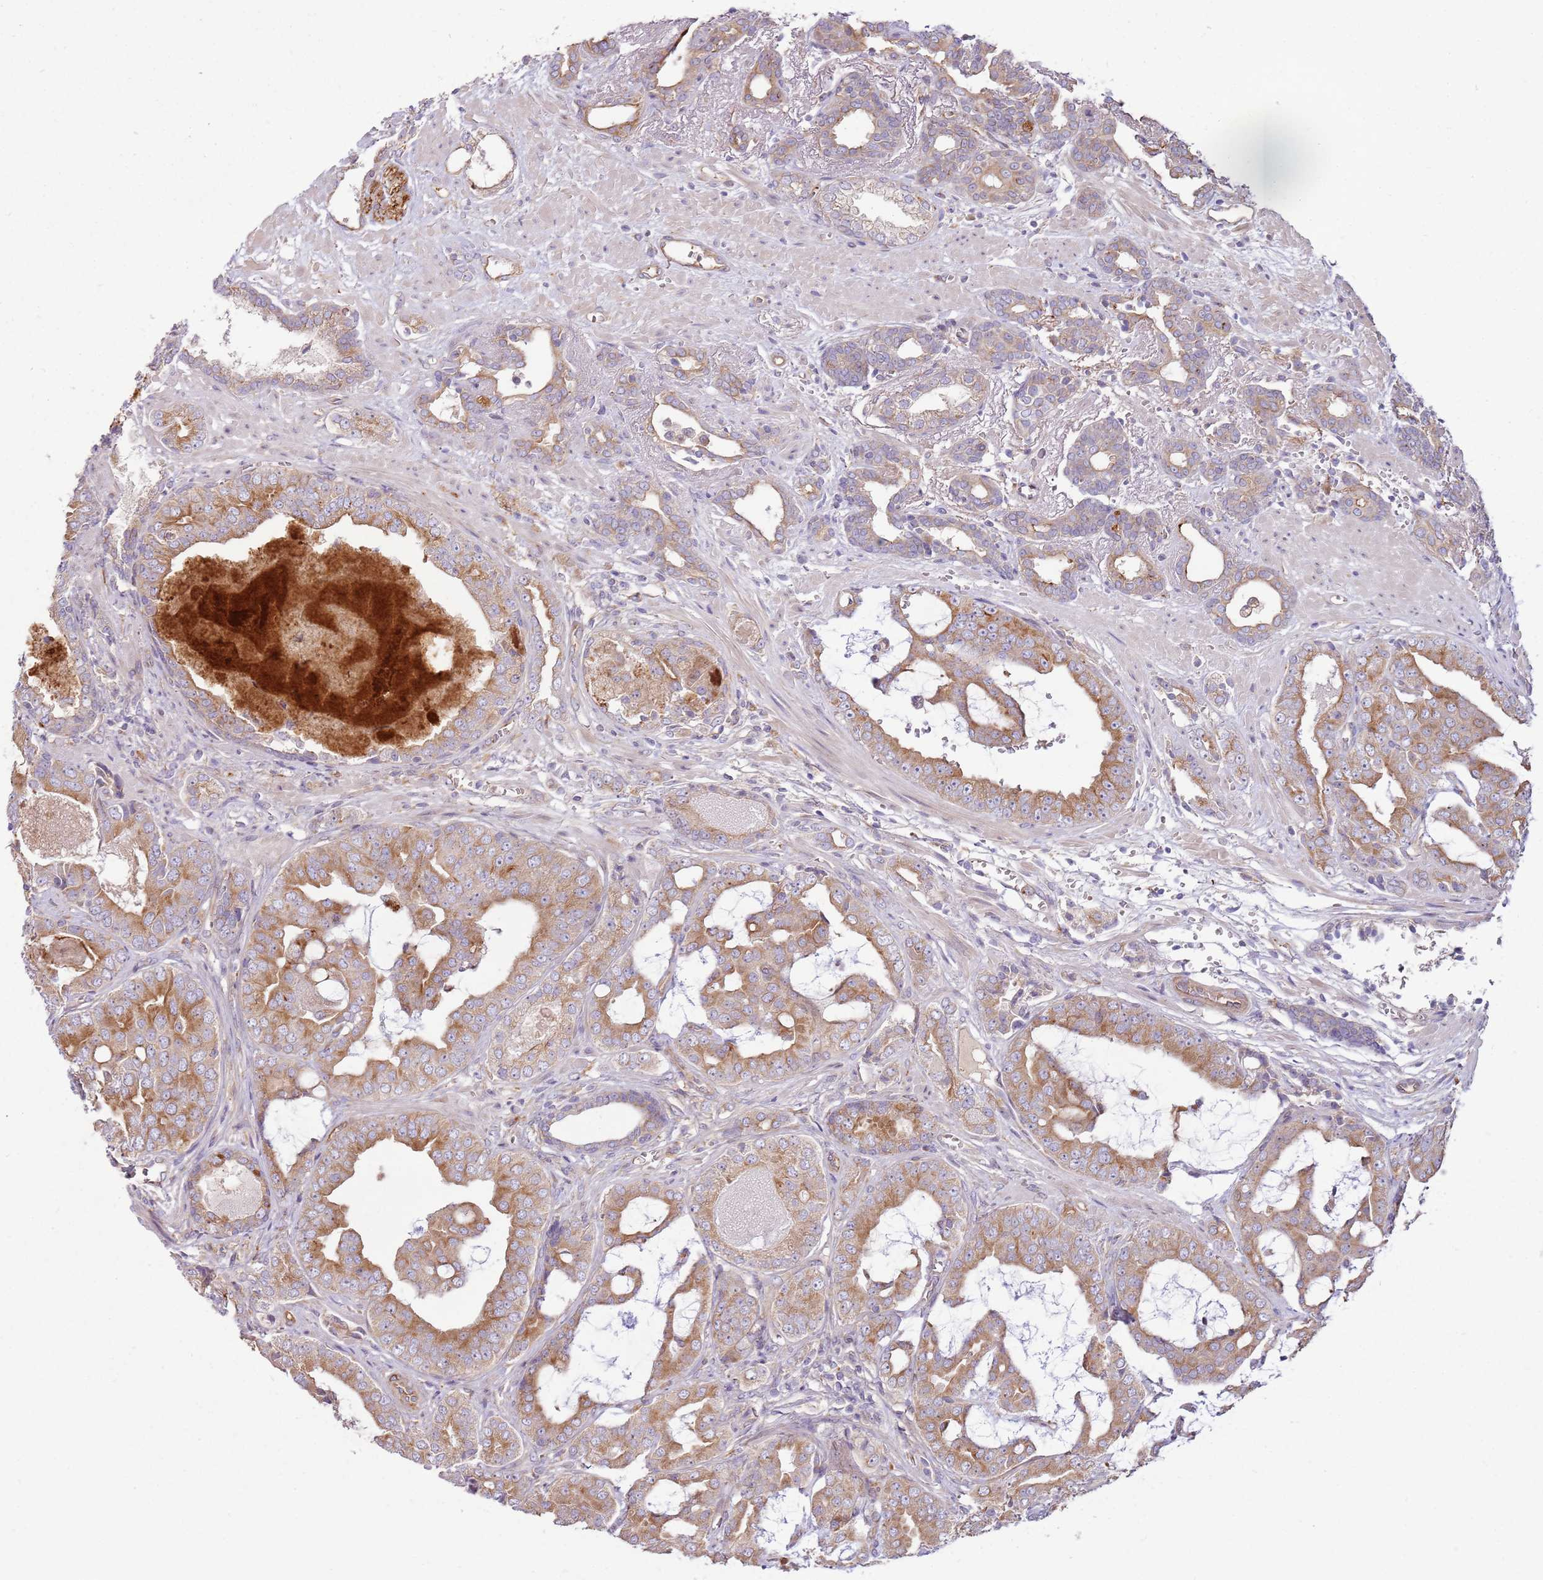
{"staining": {"intensity": "strong", "quantity": "25%-75%", "location": "cytoplasmic/membranous"}, "tissue": "prostate cancer", "cell_type": "Tumor cells", "image_type": "cancer", "snomed": [{"axis": "morphology", "description": "Adenocarcinoma, High grade"}, {"axis": "topography", "description": "Prostate"}], "caption": "DAB immunohistochemical staining of human prostate adenocarcinoma (high-grade) shows strong cytoplasmic/membranous protein positivity in about 25%-75% of tumor cells.", "gene": "EMC1", "patient": {"sex": "male", "age": 71}}